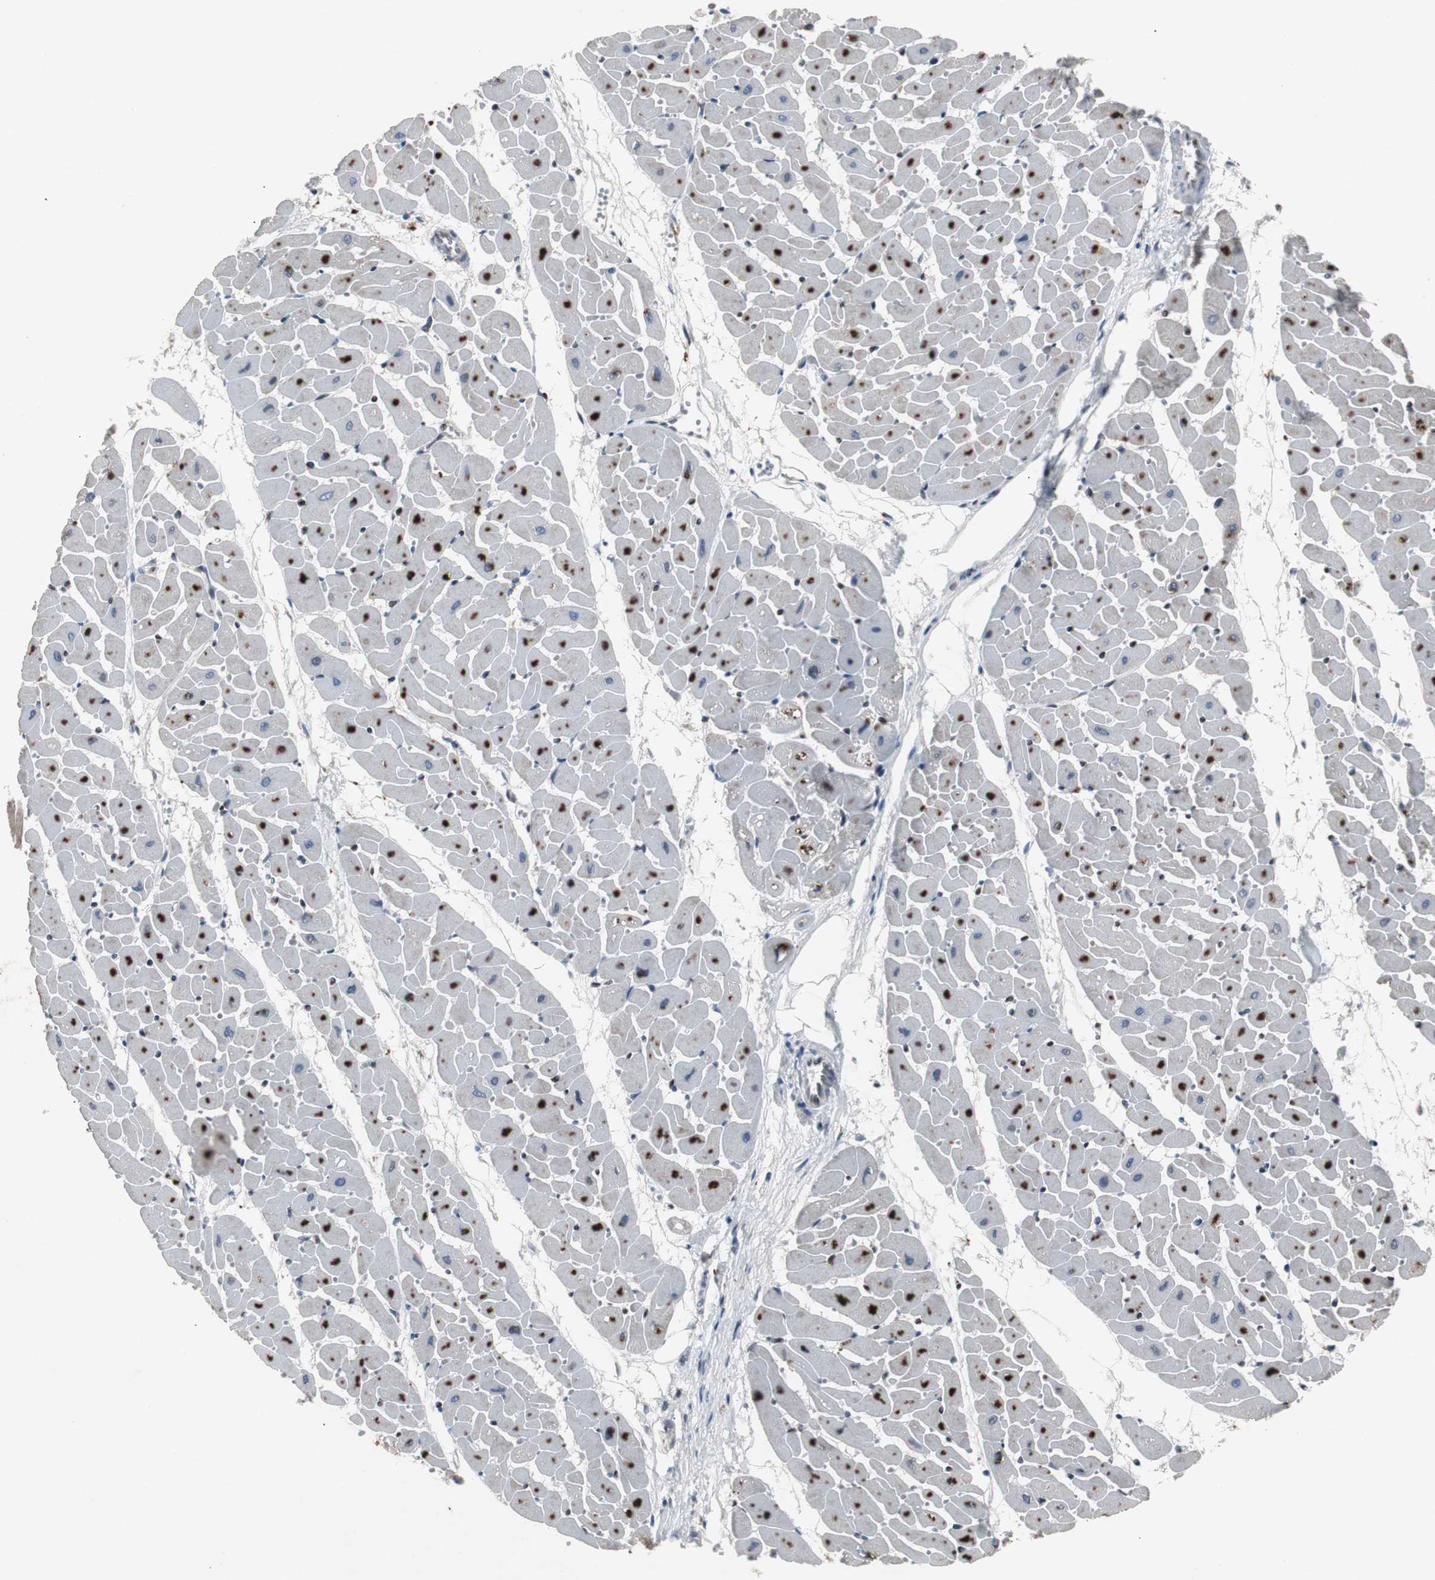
{"staining": {"intensity": "moderate", "quantity": ">75%", "location": "cytoplasmic/membranous"}, "tissue": "heart muscle", "cell_type": "Cardiomyocytes", "image_type": "normal", "snomed": [{"axis": "morphology", "description": "Normal tissue, NOS"}, {"axis": "topography", "description": "Heart"}], "caption": "Immunohistochemical staining of benign human heart muscle shows moderate cytoplasmic/membranous protein expression in about >75% of cardiomyocytes.", "gene": "ZNF396", "patient": {"sex": "female", "age": 19}}